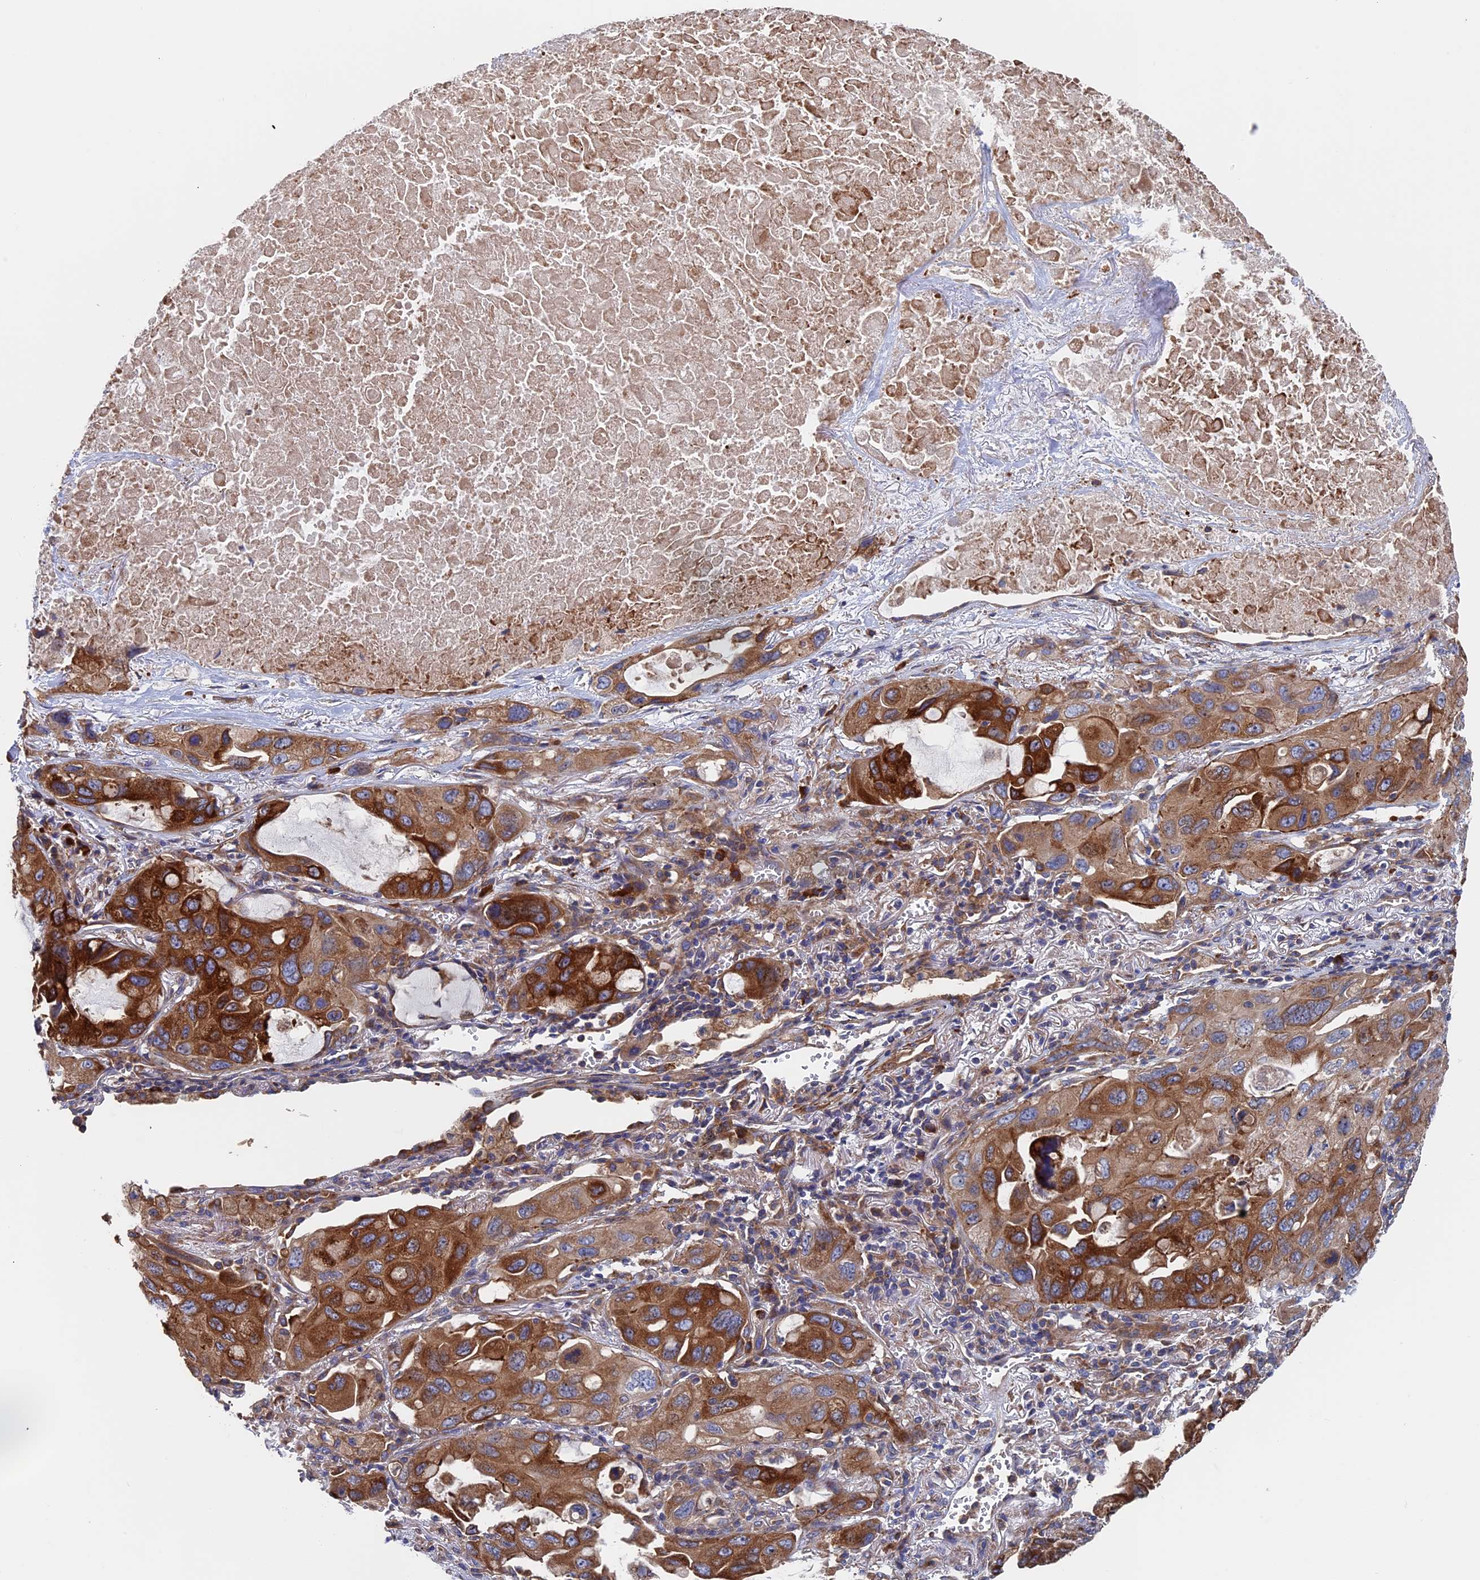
{"staining": {"intensity": "strong", "quantity": ">75%", "location": "cytoplasmic/membranous"}, "tissue": "lung cancer", "cell_type": "Tumor cells", "image_type": "cancer", "snomed": [{"axis": "morphology", "description": "Squamous cell carcinoma, NOS"}, {"axis": "topography", "description": "Lung"}], "caption": "Lung cancer tissue shows strong cytoplasmic/membranous expression in about >75% of tumor cells", "gene": "DNAJC3", "patient": {"sex": "female", "age": 73}}